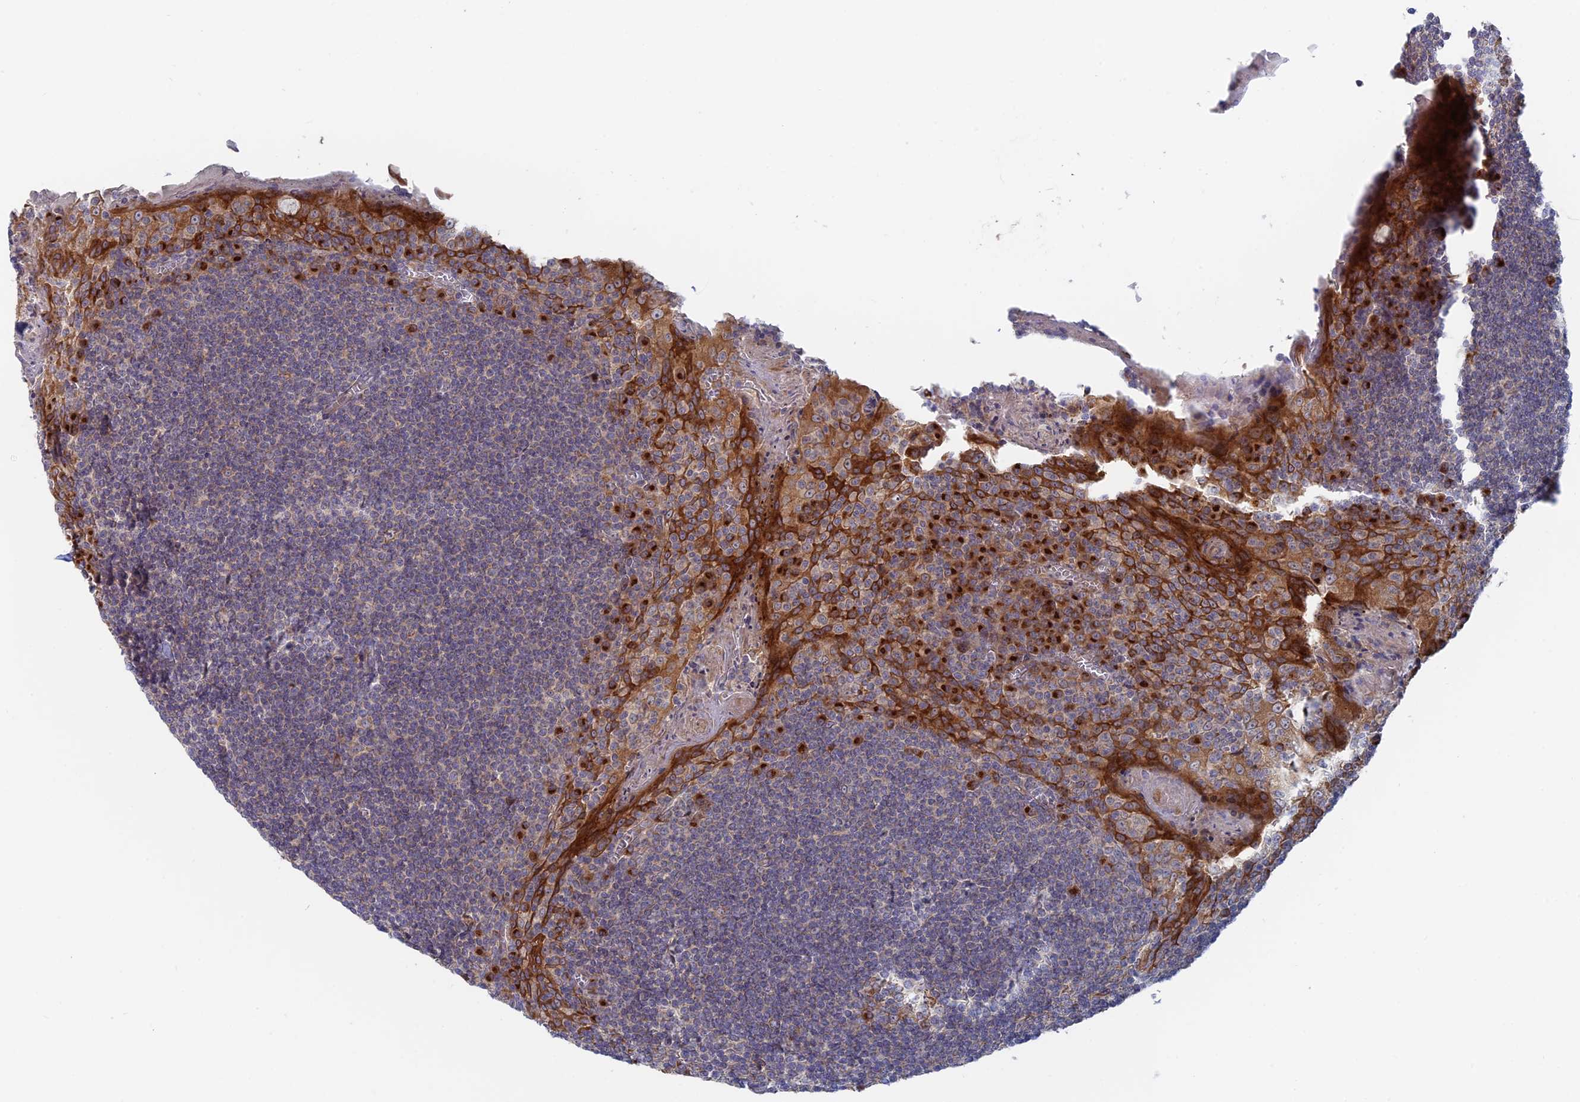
{"staining": {"intensity": "moderate", "quantity": "25%-75%", "location": "cytoplasmic/membranous"}, "tissue": "tonsil", "cell_type": "Germinal center cells", "image_type": "normal", "snomed": [{"axis": "morphology", "description": "Normal tissue, NOS"}, {"axis": "topography", "description": "Tonsil"}], "caption": "Immunohistochemical staining of benign human tonsil exhibits moderate cytoplasmic/membranous protein expression in approximately 25%-75% of germinal center cells.", "gene": "TBC1D30", "patient": {"sex": "male", "age": 27}}